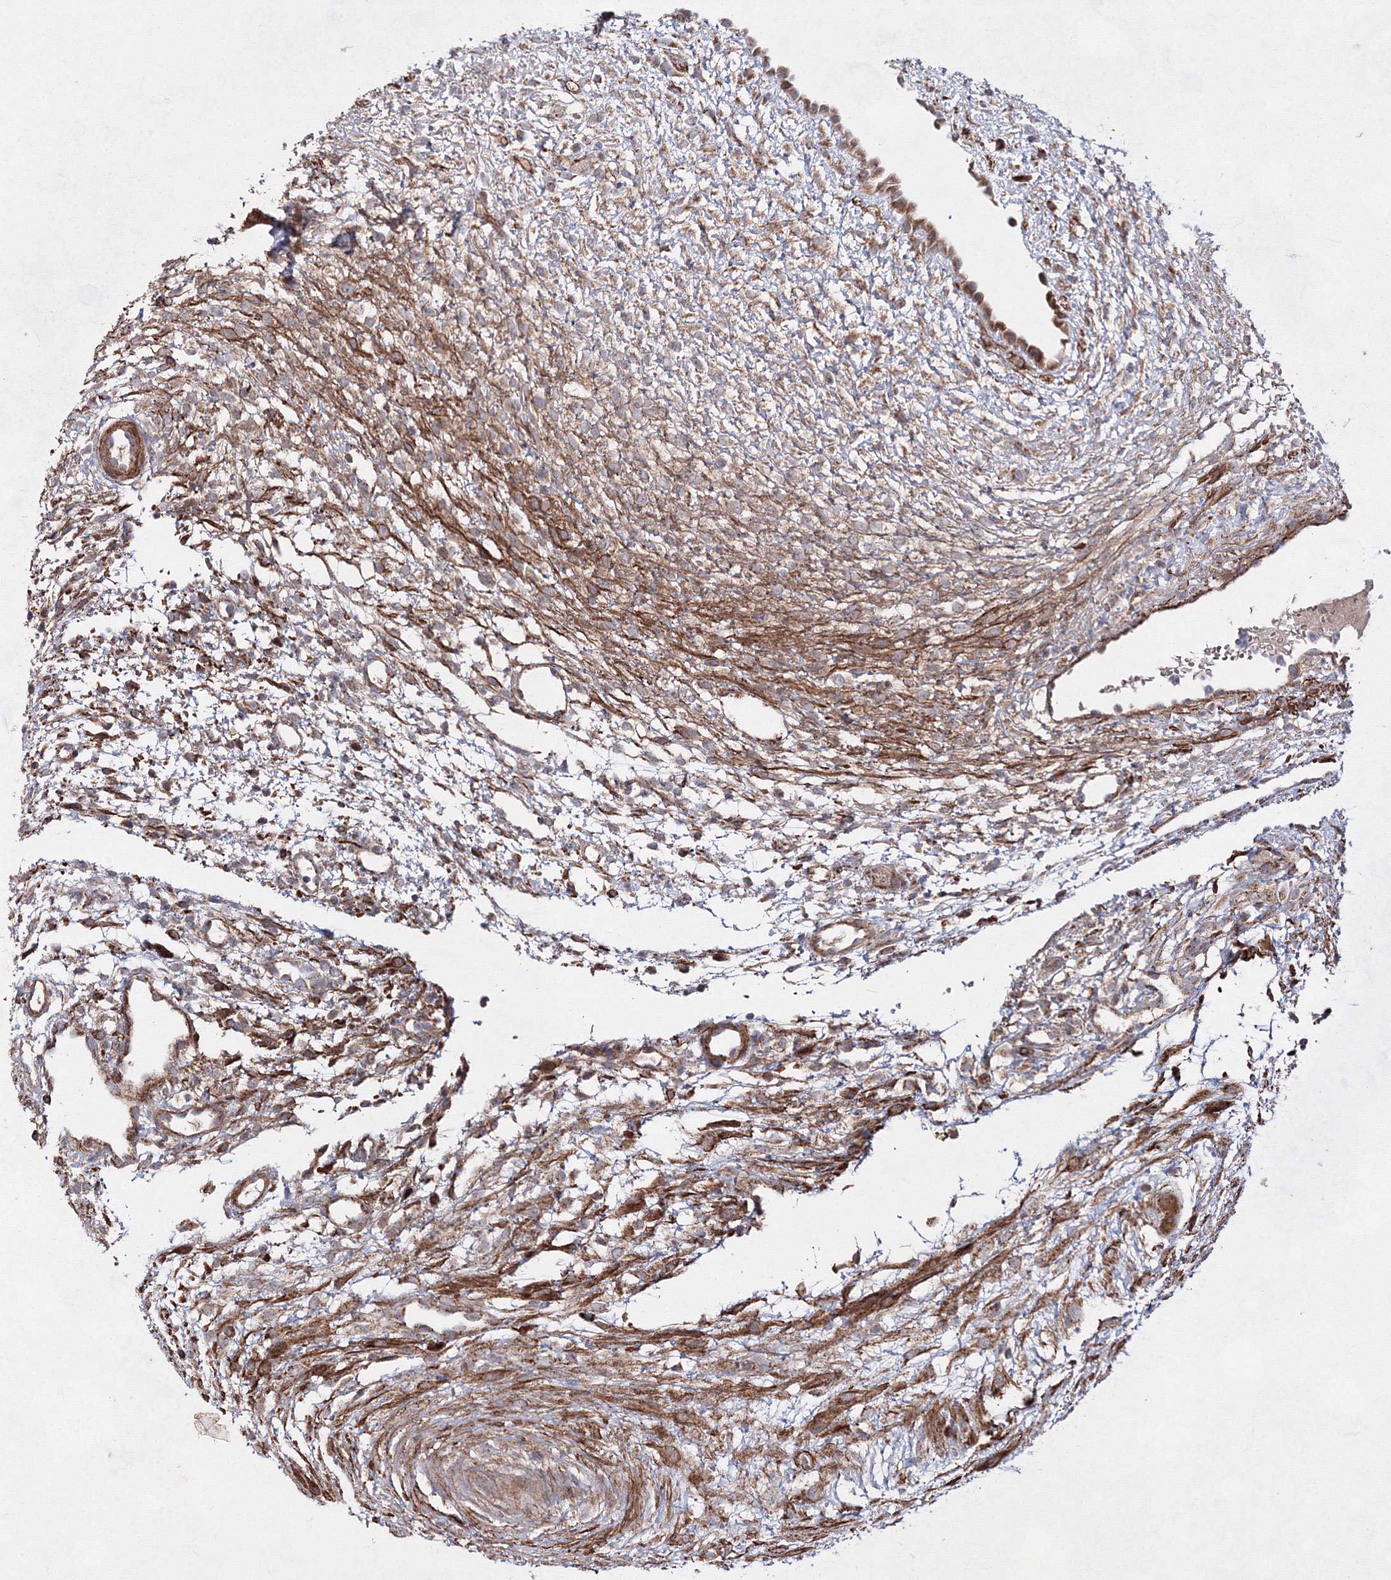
{"staining": {"intensity": "negative", "quantity": "none", "location": "none"}, "tissue": "ovary", "cell_type": "Ovarian stroma cells", "image_type": "normal", "snomed": [{"axis": "morphology", "description": "Normal tissue, NOS"}, {"axis": "morphology", "description": "Cyst, NOS"}, {"axis": "topography", "description": "Ovary"}], "caption": "A high-resolution histopathology image shows IHC staining of benign ovary, which shows no significant staining in ovarian stroma cells.", "gene": "GFM1", "patient": {"sex": "female", "age": 18}}